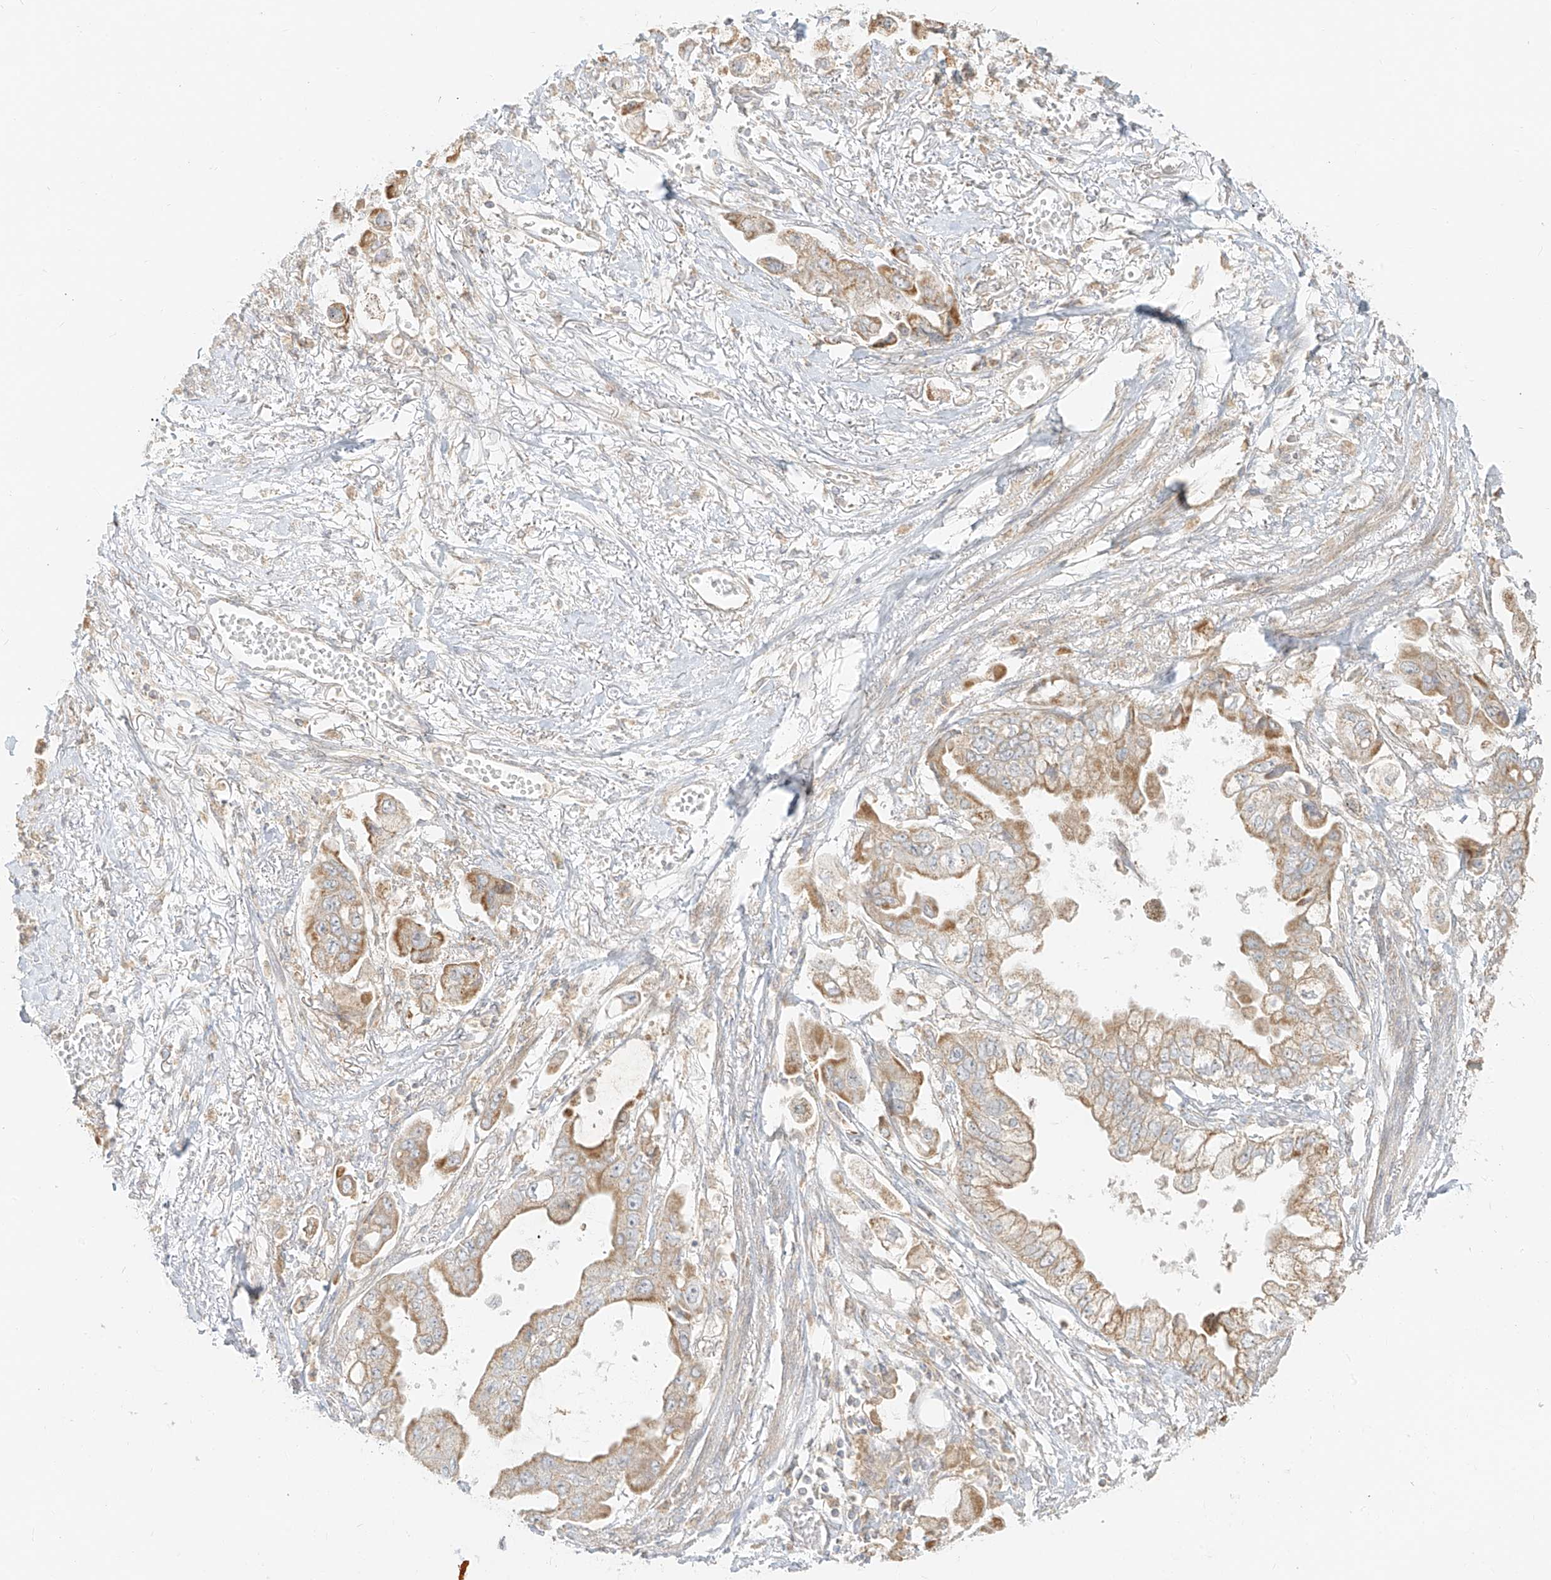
{"staining": {"intensity": "moderate", "quantity": ">75%", "location": "cytoplasmic/membranous"}, "tissue": "stomach cancer", "cell_type": "Tumor cells", "image_type": "cancer", "snomed": [{"axis": "morphology", "description": "Adenocarcinoma, NOS"}, {"axis": "topography", "description": "Stomach"}], "caption": "A photomicrograph of stomach cancer (adenocarcinoma) stained for a protein displays moderate cytoplasmic/membranous brown staining in tumor cells. (IHC, brightfield microscopy, high magnification).", "gene": "ZIM3", "patient": {"sex": "male", "age": 62}}